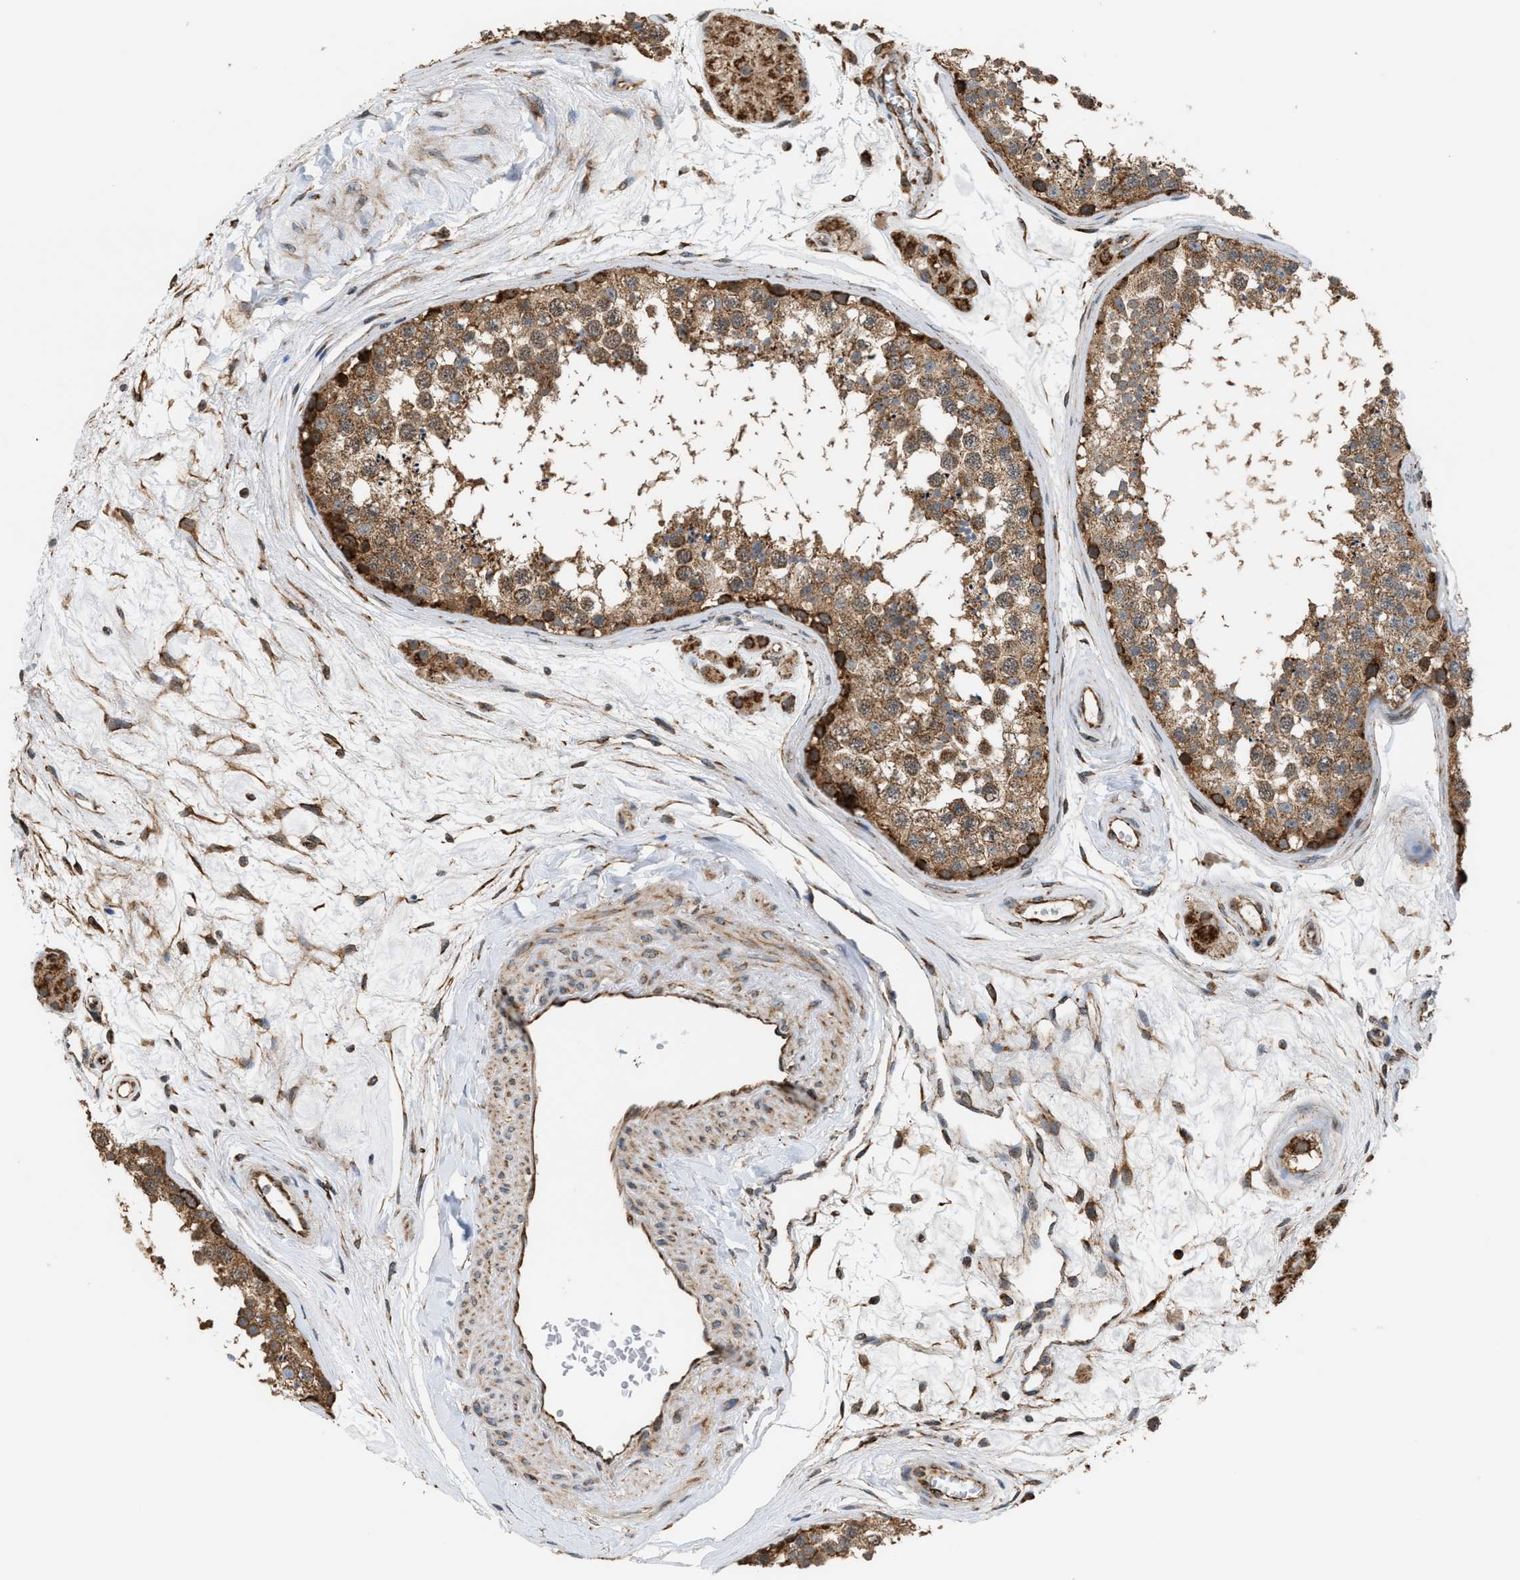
{"staining": {"intensity": "strong", "quantity": ">75%", "location": "cytoplasmic/membranous"}, "tissue": "testis", "cell_type": "Cells in seminiferous ducts", "image_type": "normal", "snomed": [{"axis": "morphology", "description": "Normal tissue, NOS"}, {"axis": "topography", "description": "Testis"}], "caption": "About >75% of cells in seminiferous ducts in benign human testis display strong cytoplasmic/membranous protein positivity as visualized by brown immunohistochemical staining.", "gene": "SGSM2", "patient": {"sex": "male", "age": 56}}